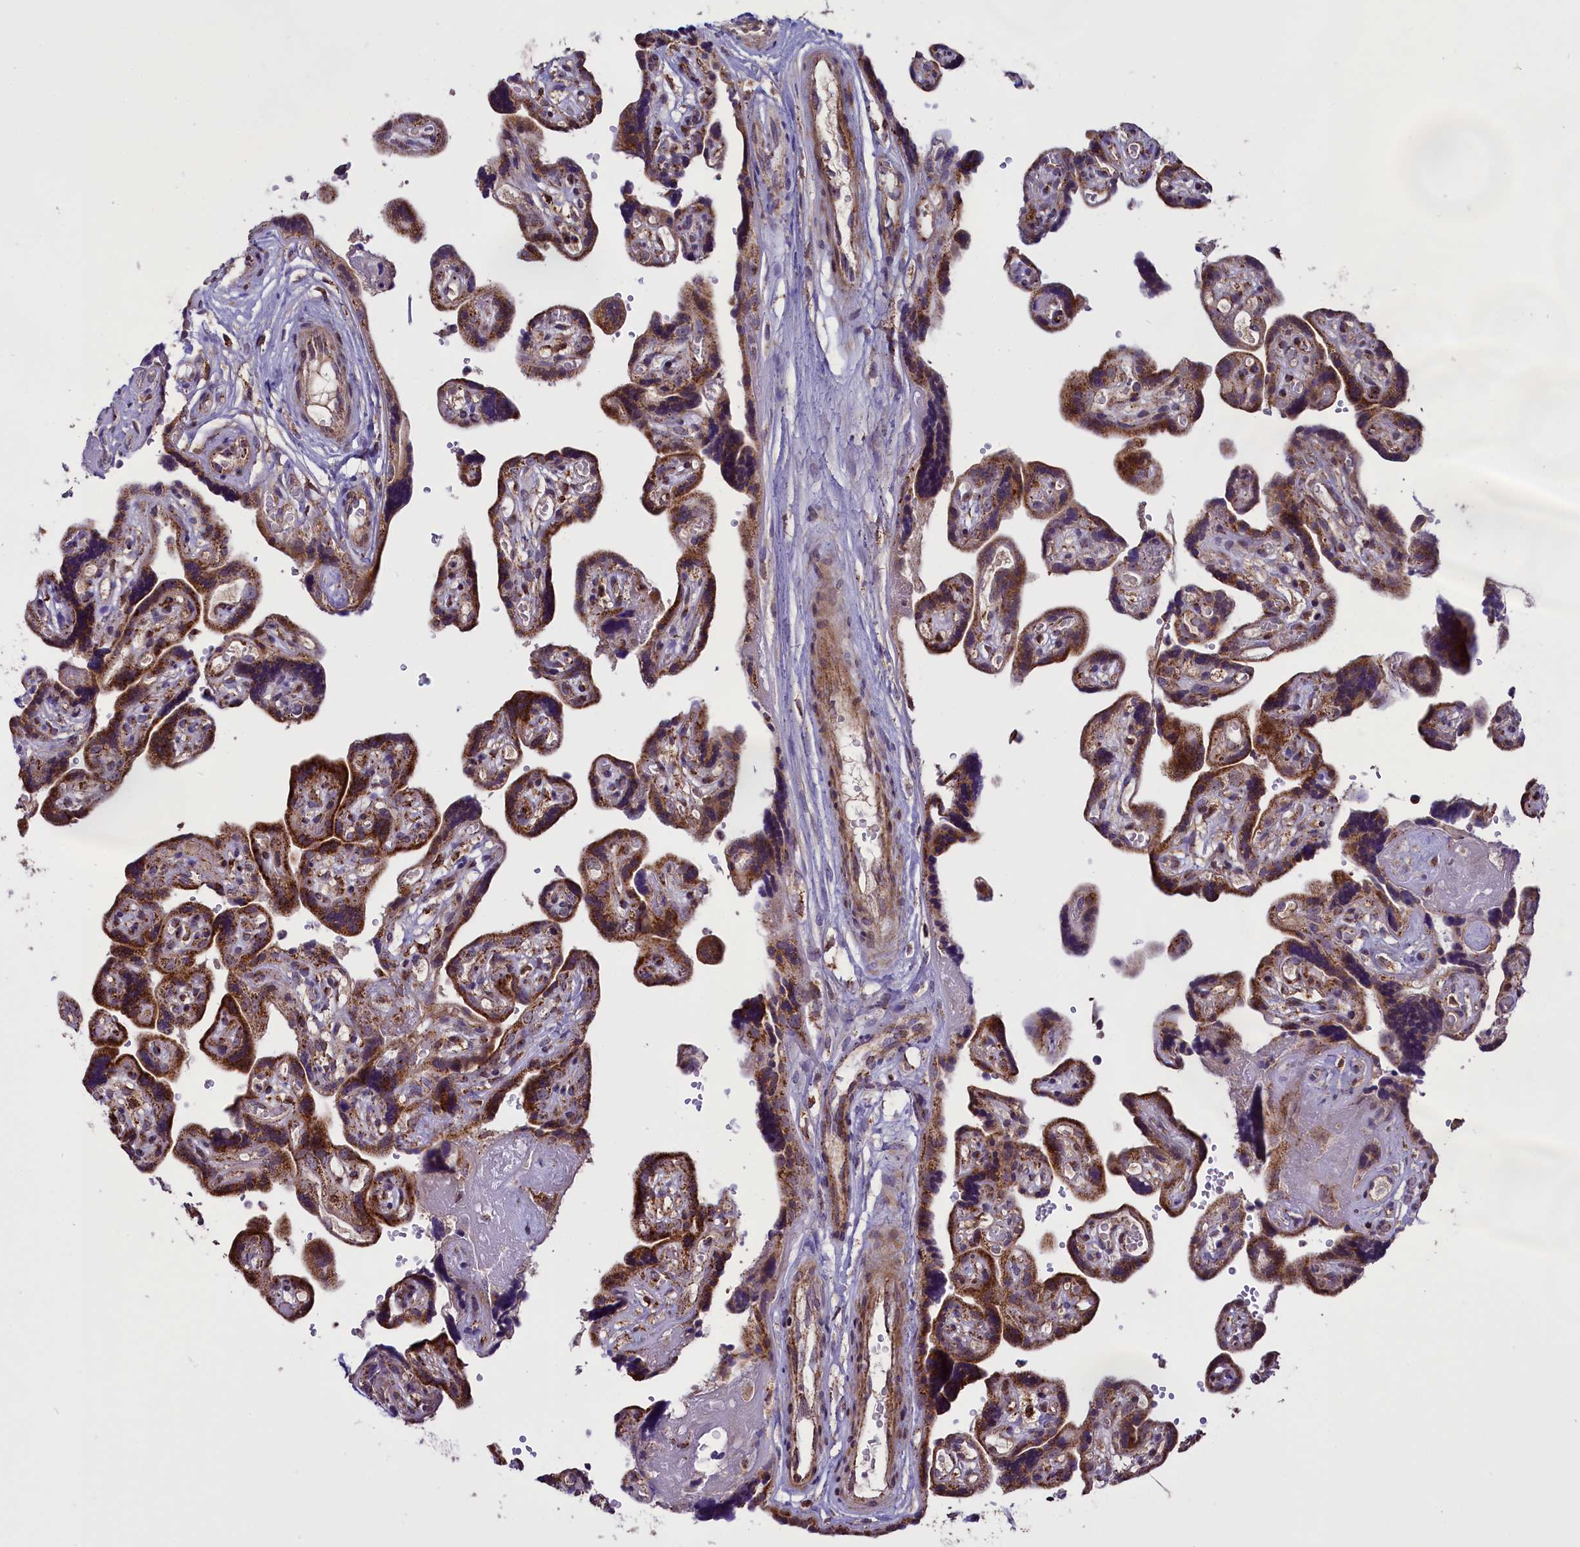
{"staining": {"intensity": "moderate", "quantity": ">75%", "location": "cytoplasmic/membranous"}, "tissue": "placenta", "cell_type": "Trophoblastic cells", "image_type": "normal", "snomed": [{"axis": "morphology", "description": "Normal tissue, NOS"}, {"axis": "topography", "description": "Placenta"}], "caption": "Immunohistochemical staining of unremarkable human placenta shows medium levels of moderate cytoplasmic/membranous staining in about >75% of trophoblastic cells.", "gene": "GLRX5", "patient": {"sex": "female", "age": 30}}